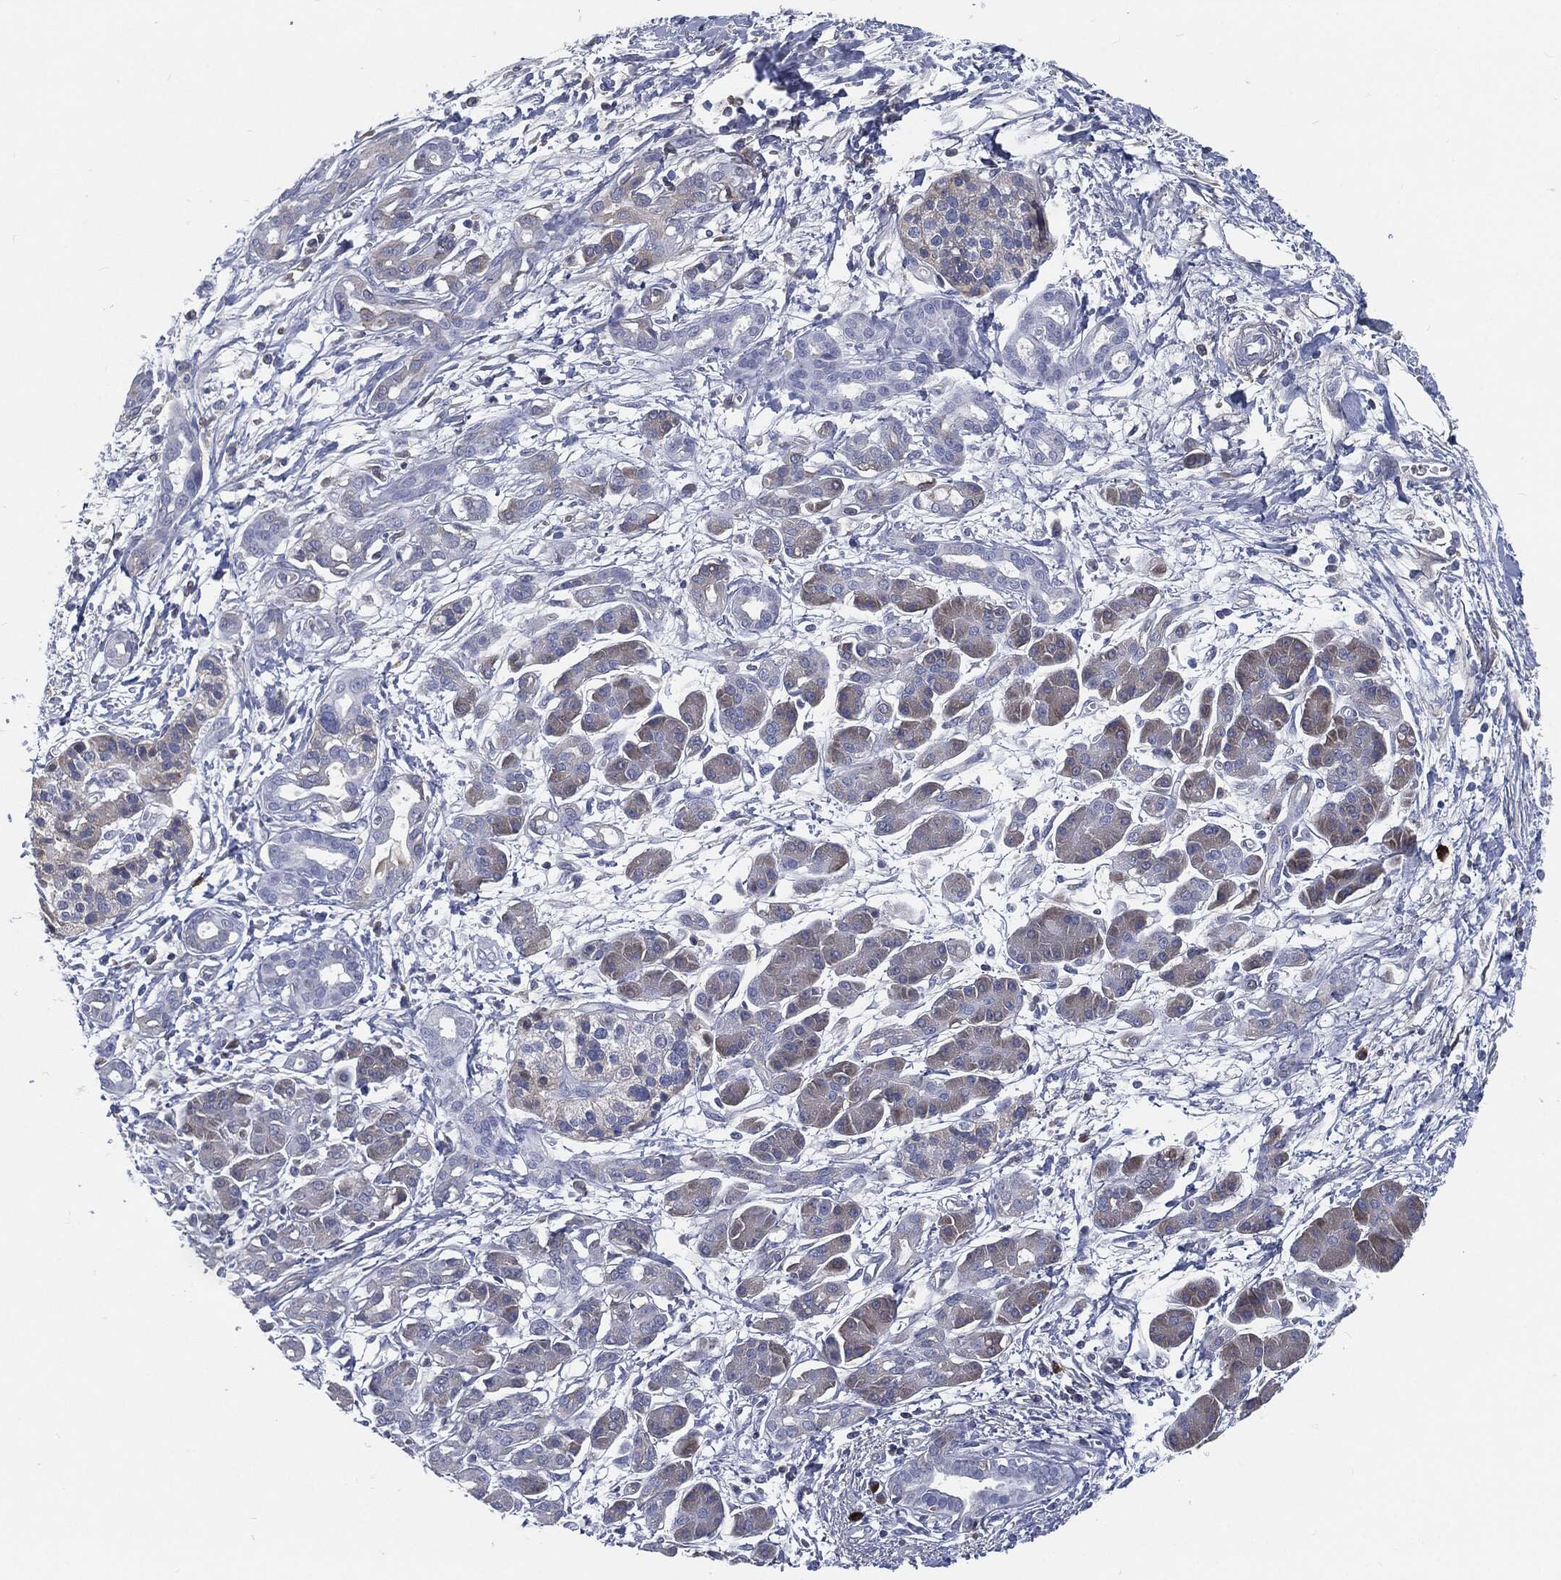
{"staining": {"intensity": "weak", "quantity": "<25%", "location": "cytoplasmic/membranous"}, "tissue": "pancreatic cancer", "cell_type": "Tumor cells", "image_type": "cancer", "snomed": [{"axis": "morphology", "description": "Adenocarcinoma, NOS"}, {"axis": "topography", "description": "Pancreas"}], "caption": "Pancreatic cancer was stained to show a protein in brown. There is no significant positivity in tumor cells.", "gene": "MST1", "patient": {"sex": "male", "age": 72}}